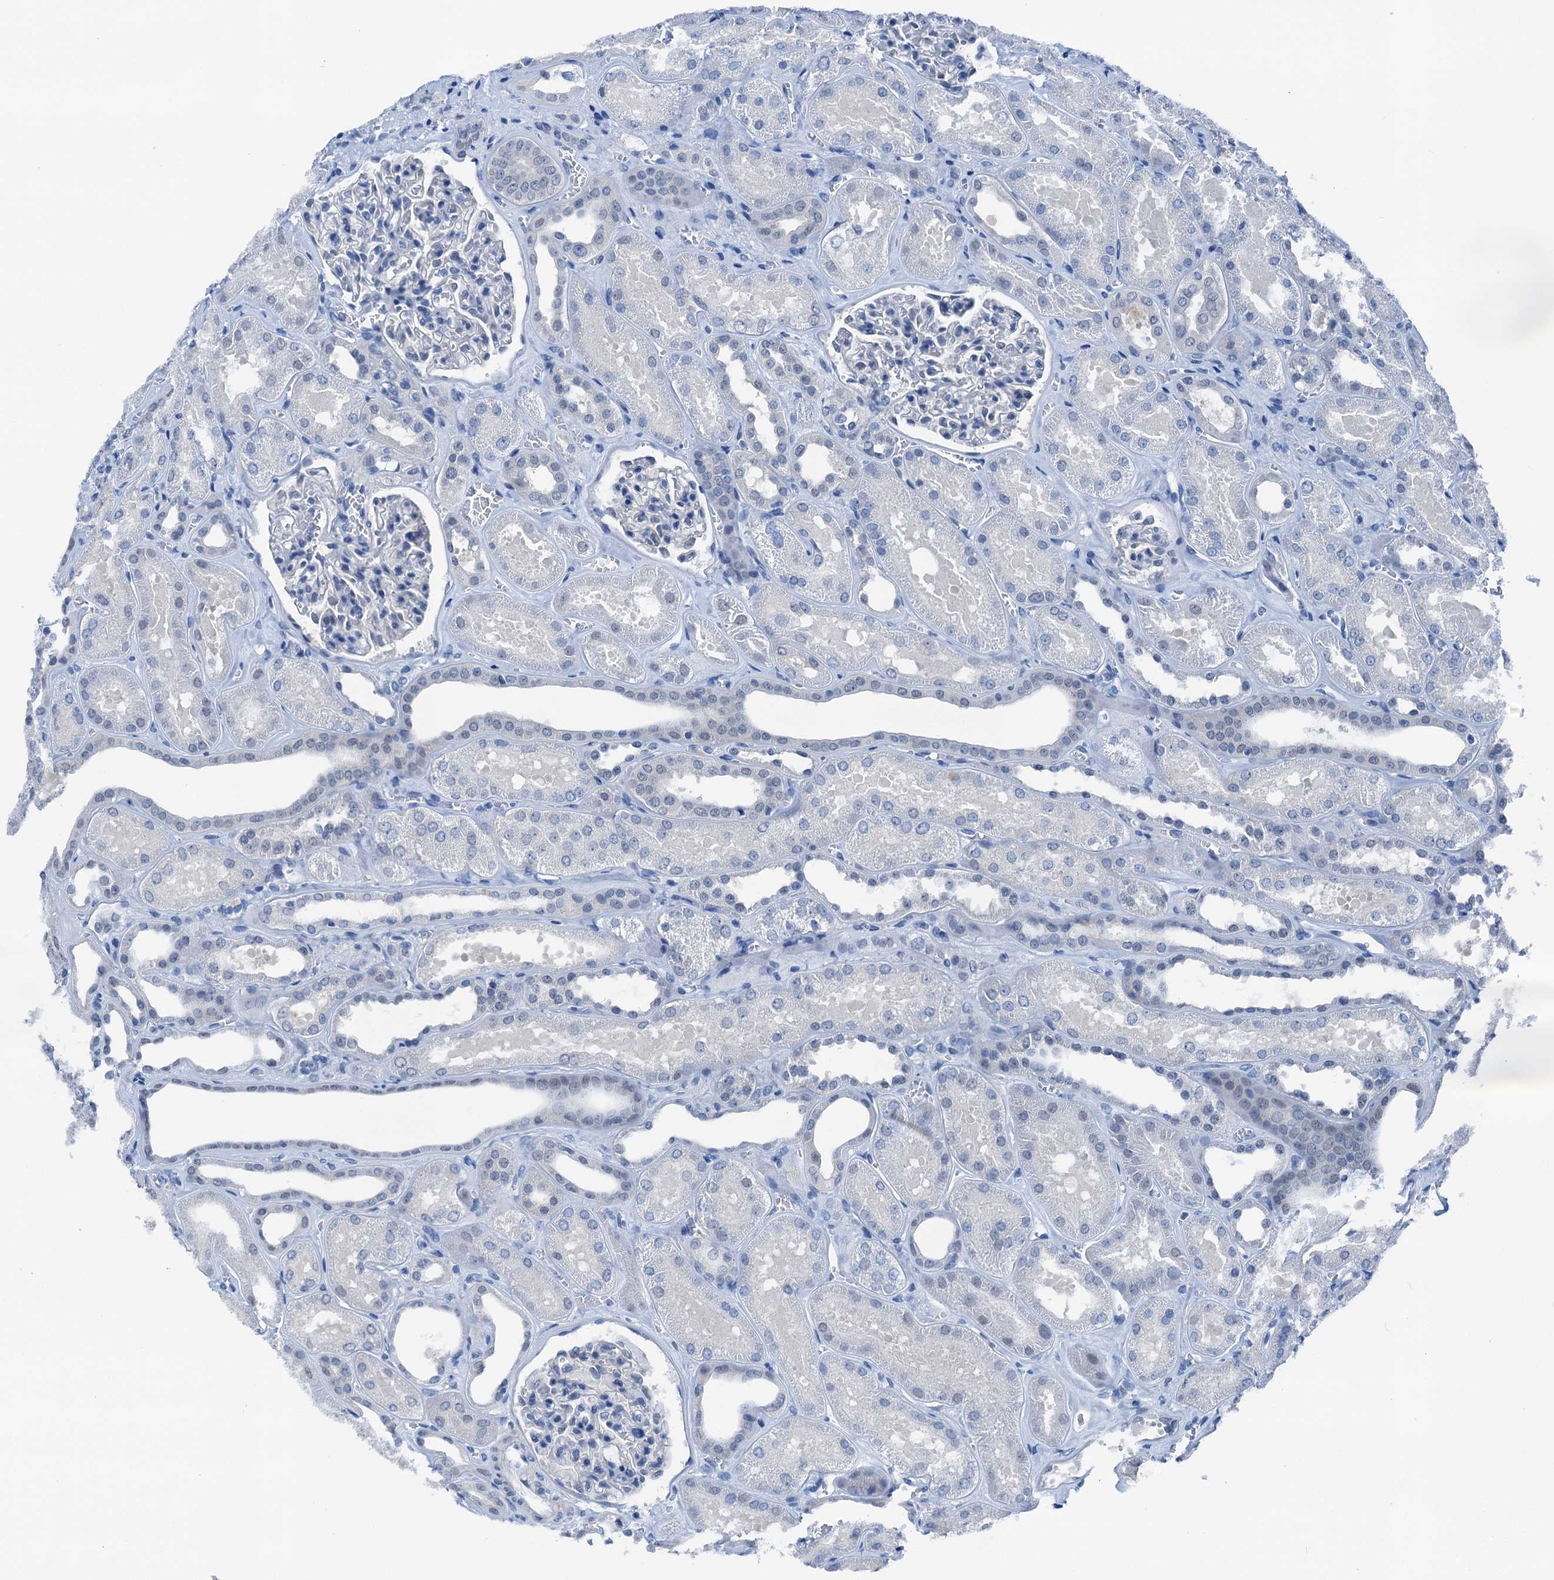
{"staining": {"intensity": "negative", "quantity": "none", "location": "none"}, "tissue": "kidney", "cell_type": "Cells in glomeruli", "image_type": "normal", "snomed": [{"axis": "morphology", "description": "Normal tissue, NOS"}, {"axis": "morphology", "description": "Adenocarcinoma, NOS"}, {"axis": "topography", "description": "Kidney"}], "caption": "A high-resolution micrograph shows immunohistochemistry staining of normal kidney, which reveals no significant staining in cells in glomeruli. (DAB IHC, high magnification).", "gene": "CBLN3", "patient": {"sex": "female", "age": 68}}